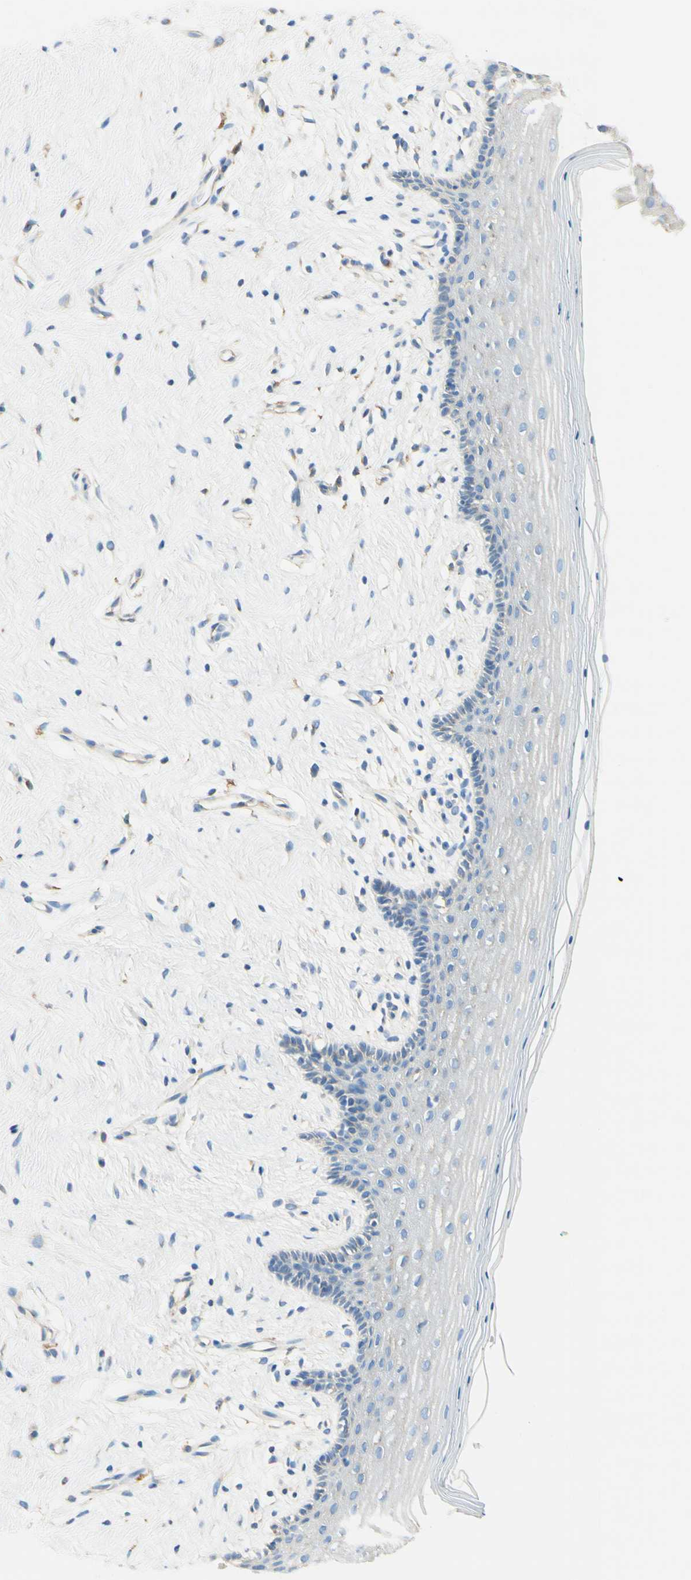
{"staining": {"intensity": "negative", "quantity": "none", "location": "none"}, "tissue": "vagina", "cell_type": "Squamous epithelial cells", "image_type": "normal", "snomed": [{"axis": "morphology", "description": "Normal tissue, NOS"}, {"axis": "topography", "description": "Vagina"}], "caption": "Image shows no protein positivity in squamous epithelial cells of unremarkable vagina. (DAB IHC visualized using brightfield microscopy, high magnification).", "gene": "CLTC", "patient": {"sex": "female", "age": 44}}